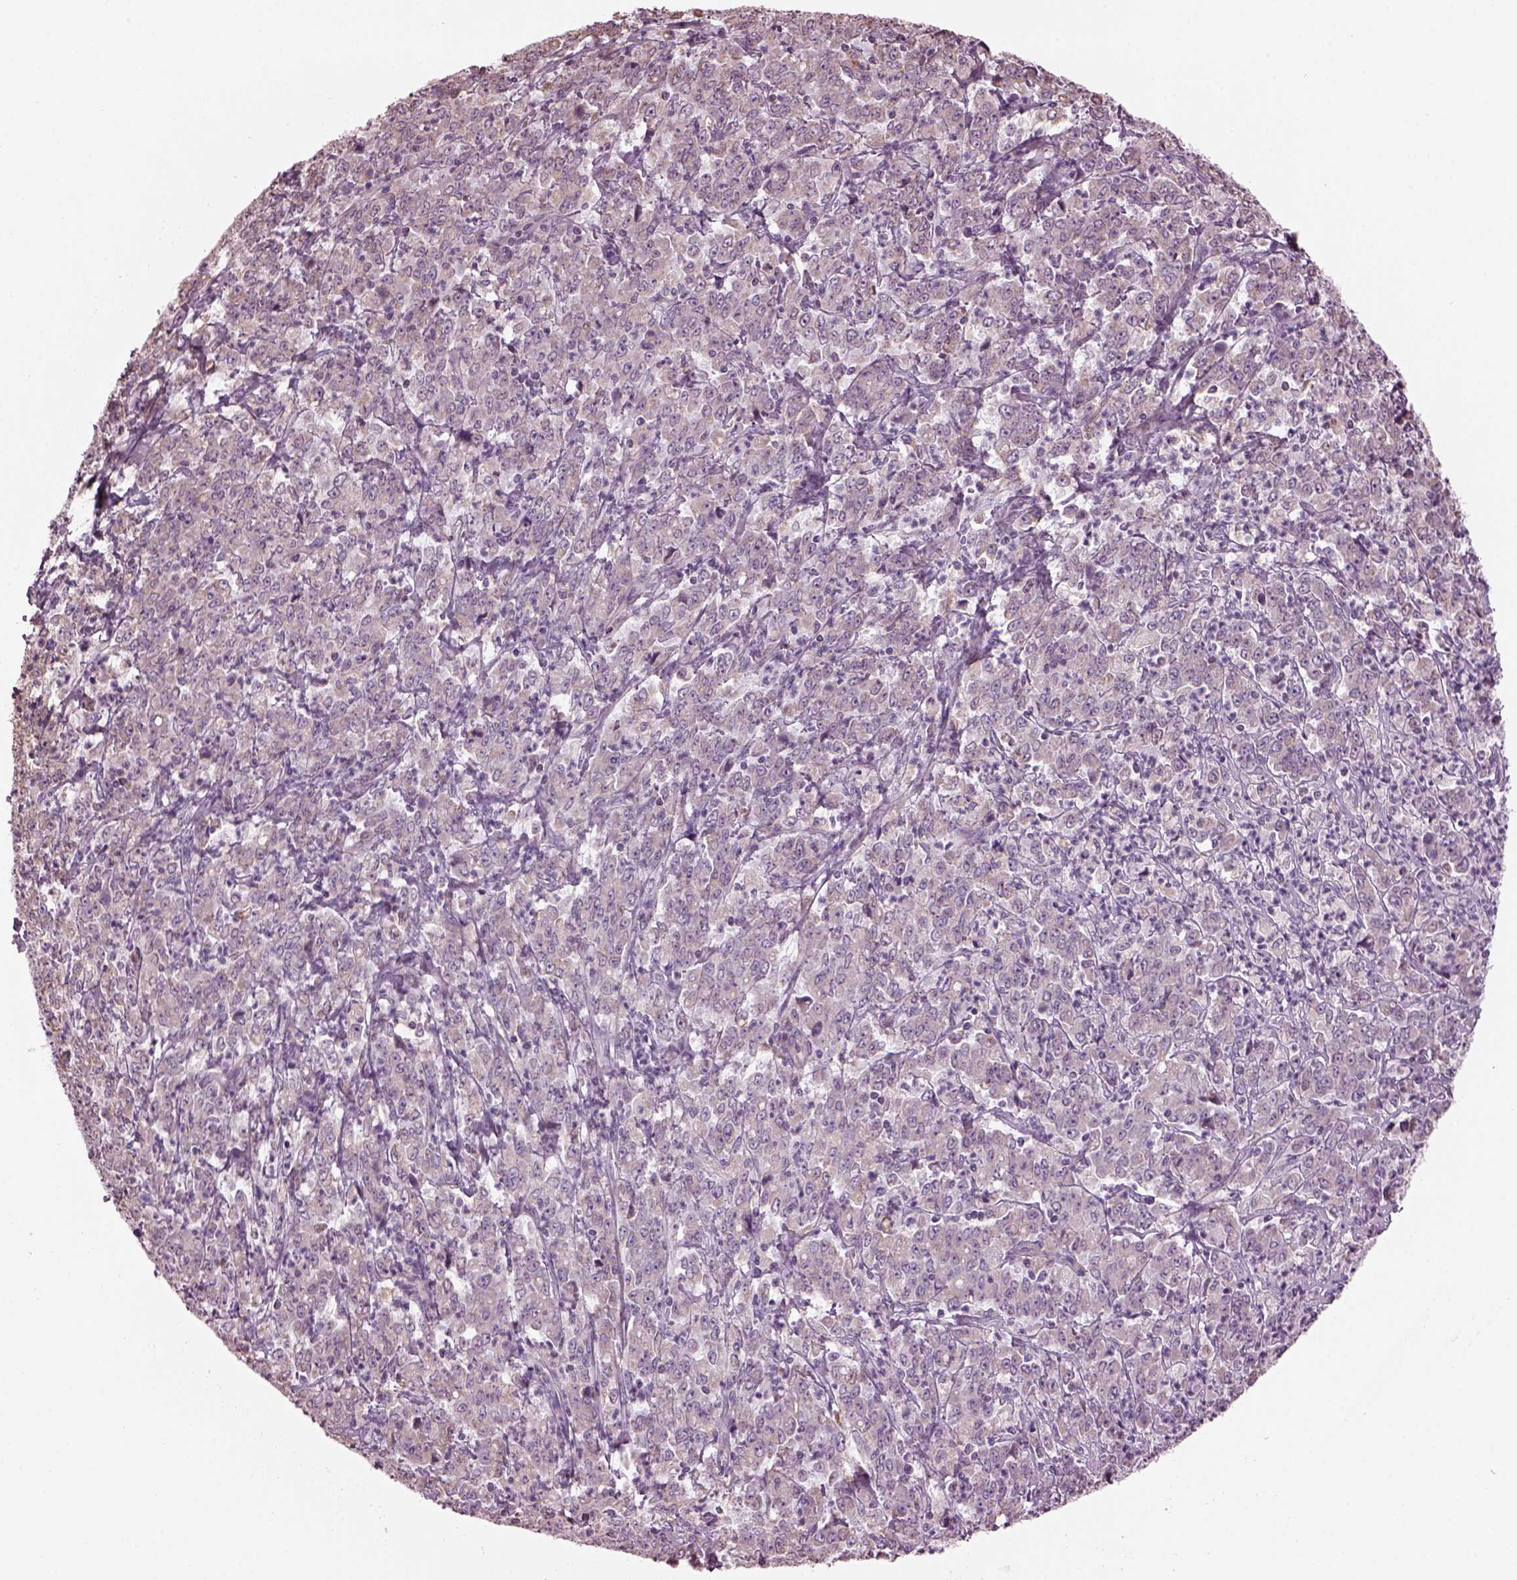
{"staining": {"intensity": "weak", "quantity": "<25%", "location": "cytoplasmic/membranous"}, "tissue": "stomach cancer", "cell_type": "Tumor cells", "image_type": "cancer", "snomed": [{"axis": "morphology", "description": "Adenocarcinoma, NOS"}, {"axis": "topography", "description": "Stomach, lower"}], "caption": "An immunohistochemistry micrograph of stomach cancer (adenocarcinoma) is shown. There is no staining in tumor cells of stomach cancer (adenocarcinoma).", "gene": "SPATA7", "patient": {"sex": "female", "age": 71}}